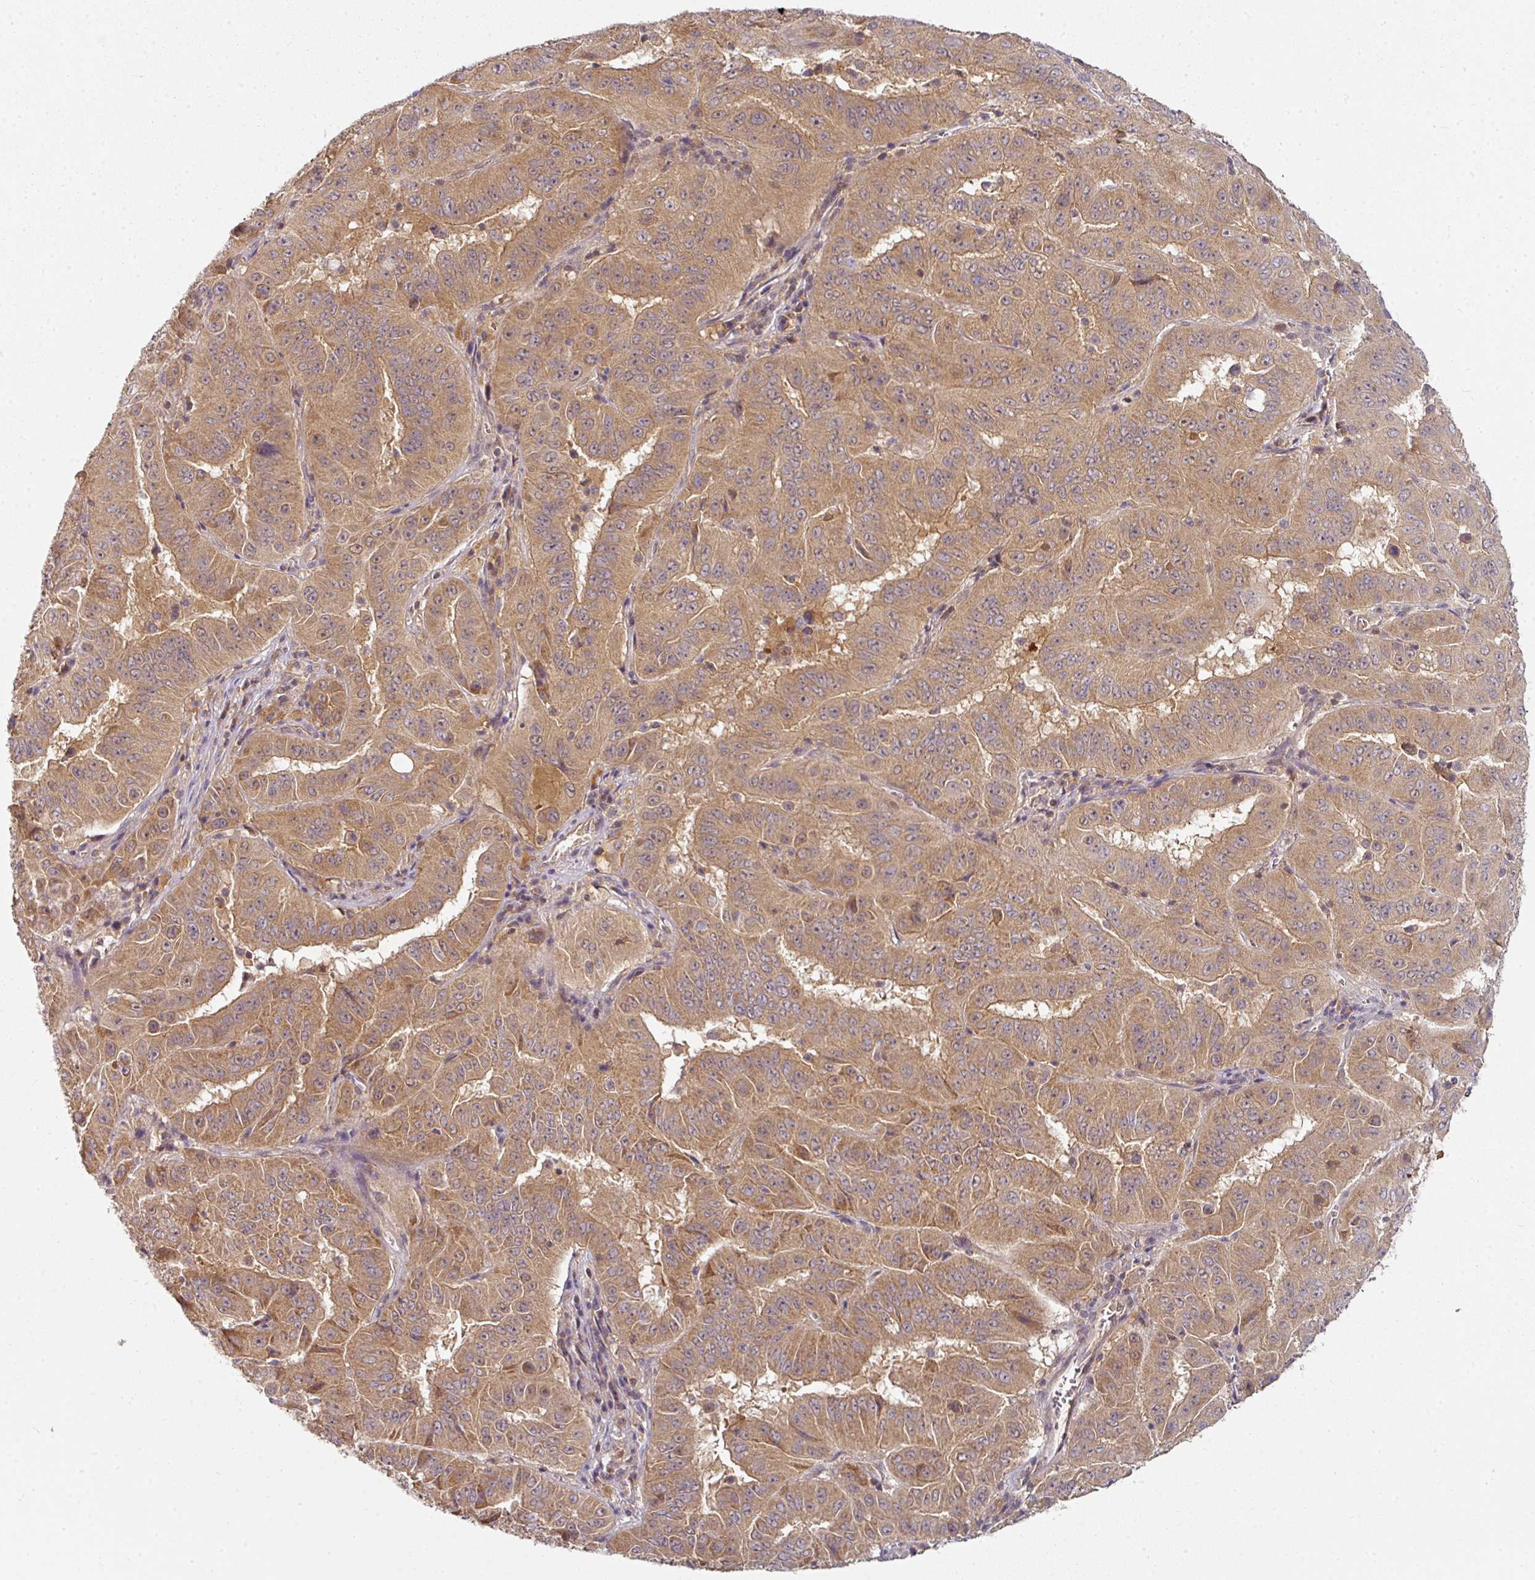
{"staining": {"intensity": "moderate", "quantity": ">75%", "location": "cytoplasmic/membranous"}, "tissue": "pancreatic cancer", "cell_type": "Tumor cells", "image_type": "cancer", "snomed": [{"axis": "morphology", "description": "Adenocarcinoma, NOS"}, {"axis": "topography", "description": "Pancreas"}], "caption": "IHC (DAB (3,3'-diaminobenzidine)) staining of pancreatic cancer (adenocarcinoma) shows moderate cytoplasmic/membranous protein staining in approximately >75% of tumor cells.", "gene": "MAP2K2", "patient": {"sex": "male", "age": 63}}